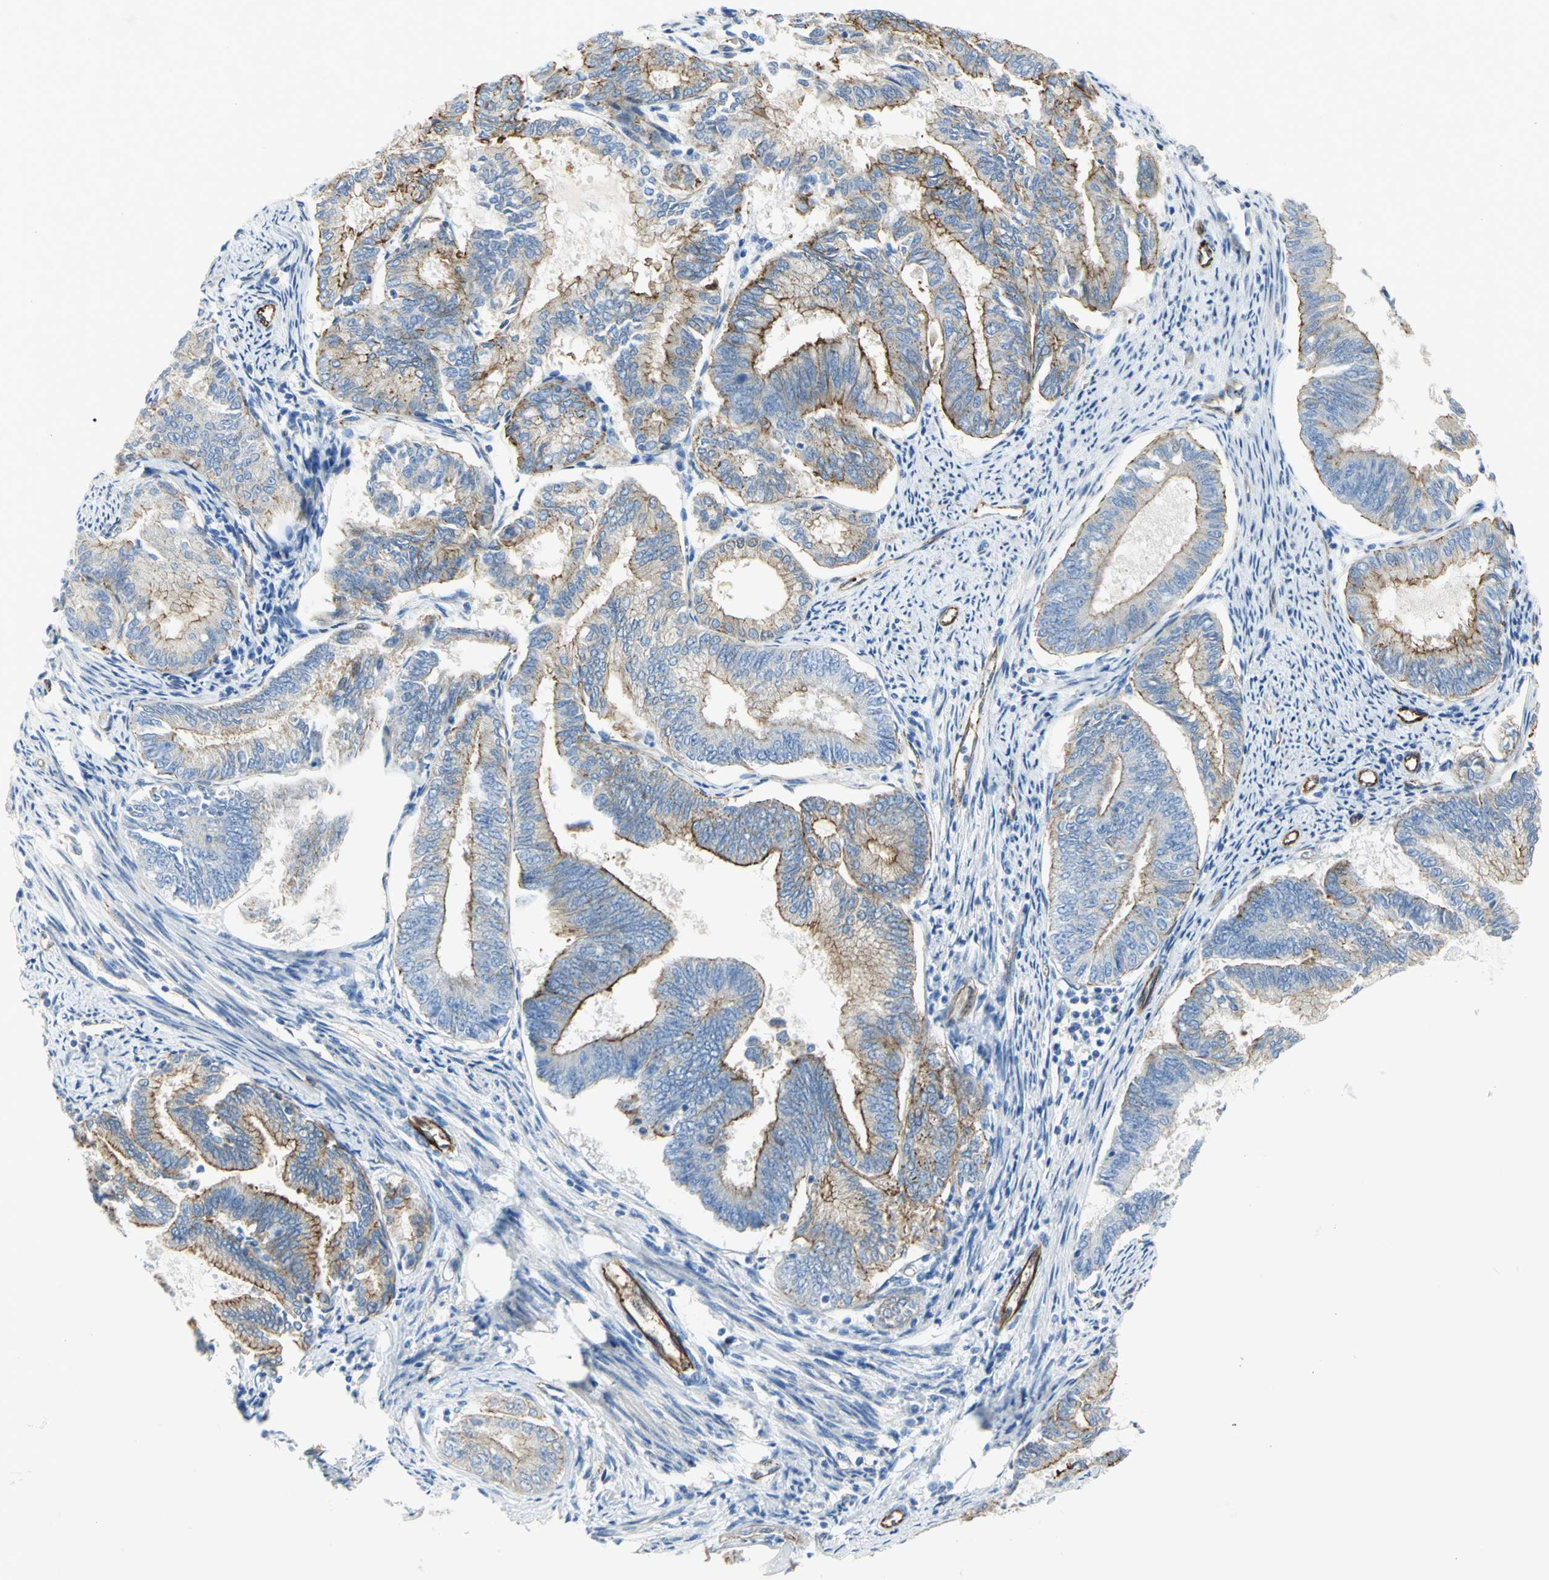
{"staining": {"intensity": "moderate", "quantity": "25%-75%", "location": "cytoplasmic/membranous"}, "tissue": "endometrial cancer", "cell_type": "Tumor cells", "image_type": "cancer", "snomed": [{"axis": "morphology", "description": "Adenocarcinoma, NOS"}, {"axis": "topography", "description": "Endometrium"}], "caption": "Protein analysis of endometrial cancer (adenocarcinoma) tissue reveals moderate cytoplasmic/membranous staining in about 25%-75% of tumor cells. (DAB IHC with brightfield microscopy, high magnification).", "gene": "FLNB", "patient": {"sex": "female", "age": 86}}